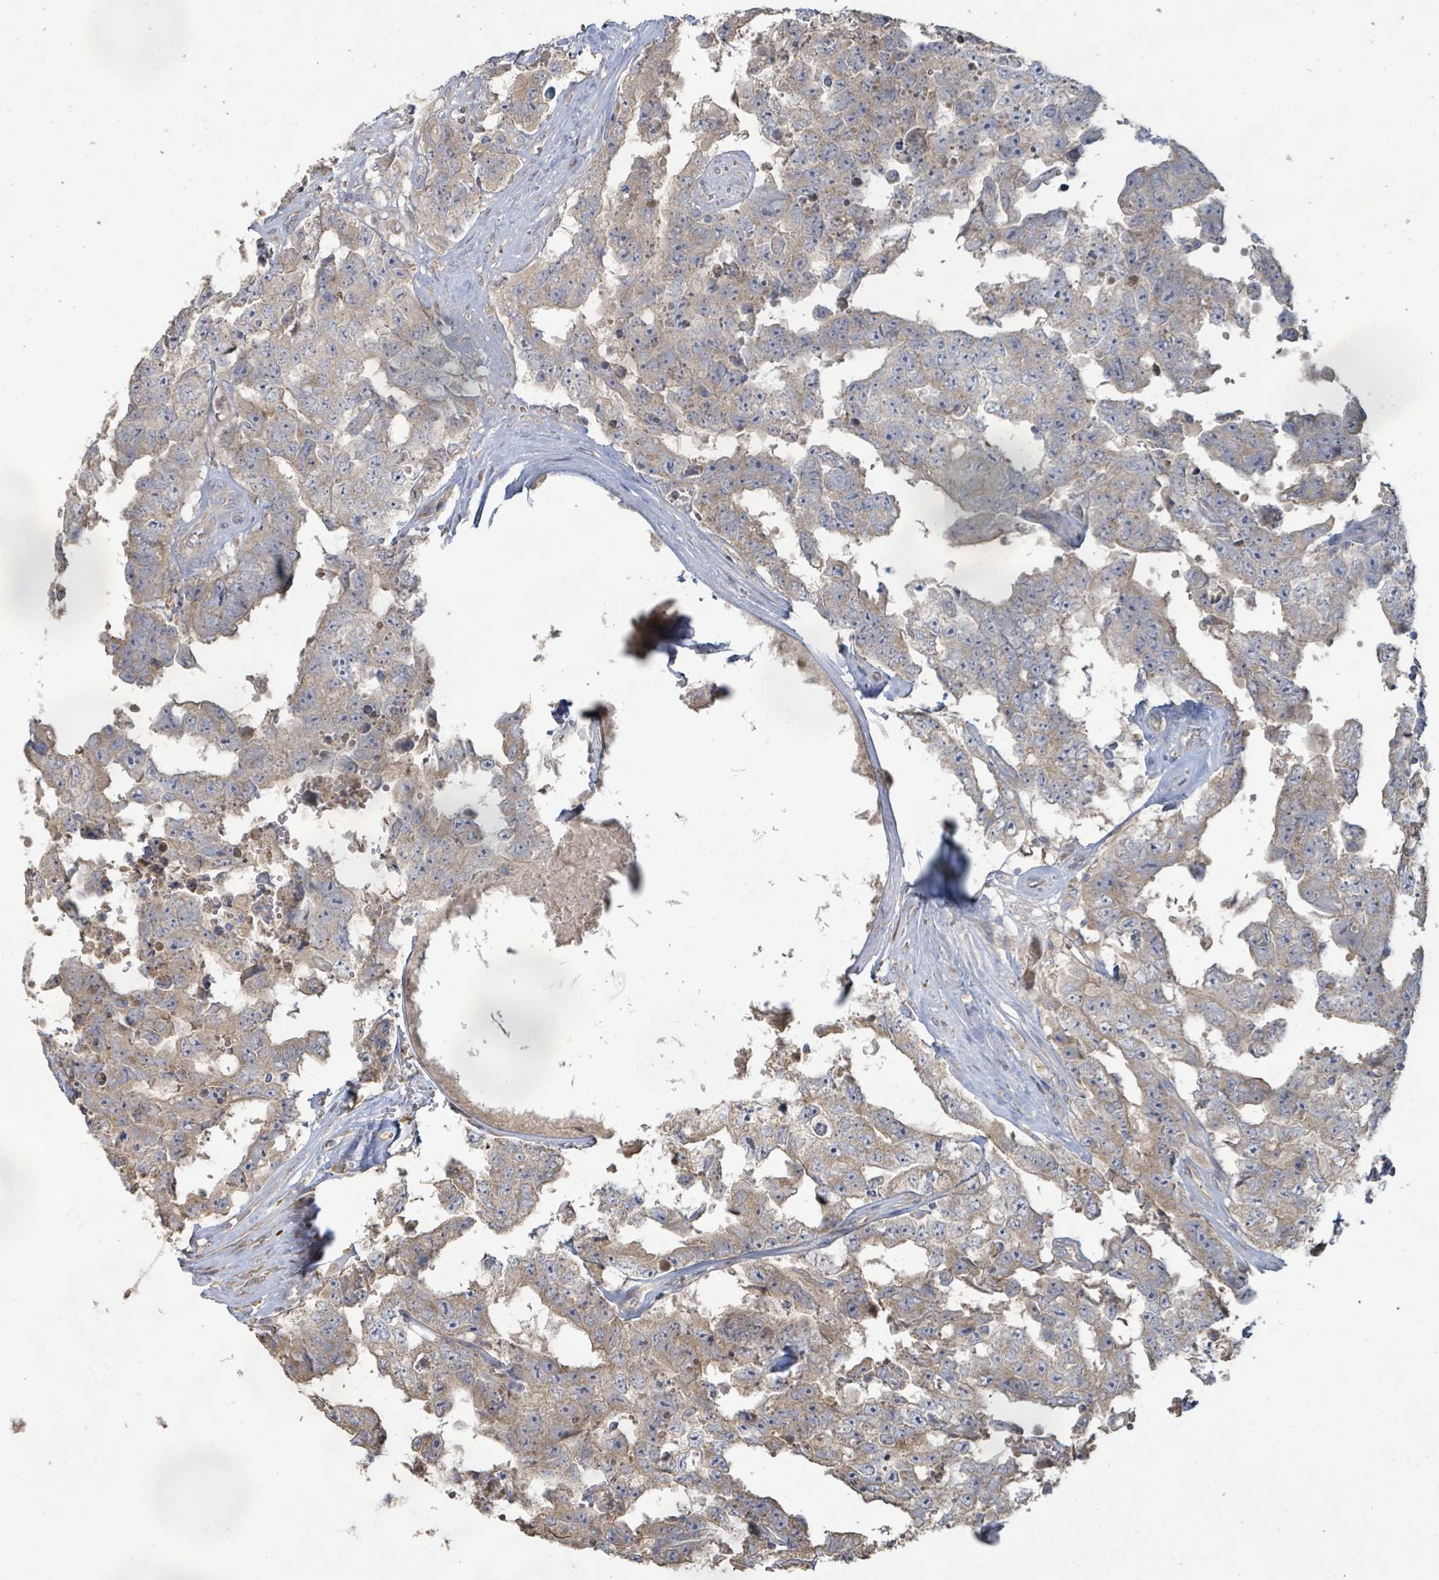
{"staining": {"intensity": "weak", "quantity": "25%-75%", "location": "cytoplasmic/membranous"}, "tissue": "testis cancer", "cell_type": "Tumor cells", "image_type": "cancer", "snomed": [{"axis": "morphology", "description": "Normal tissue, NOS"}, {"axis": "morphology", "description": "Carcinoma, Embryonal, NOS"}, {"axis": "topography", "description": "Testis"}, {"axis": "topography", "description": "Epididymis"}], "caption": "Weak cytoplasmic/membranous staining for a protein is present in approximately 25%-75% of tumor cells of embryonal carcinoma (testis) using immunohistochemistry.", "gene": "KCNS2", "patient": {"sex": "male", "age": 25}}